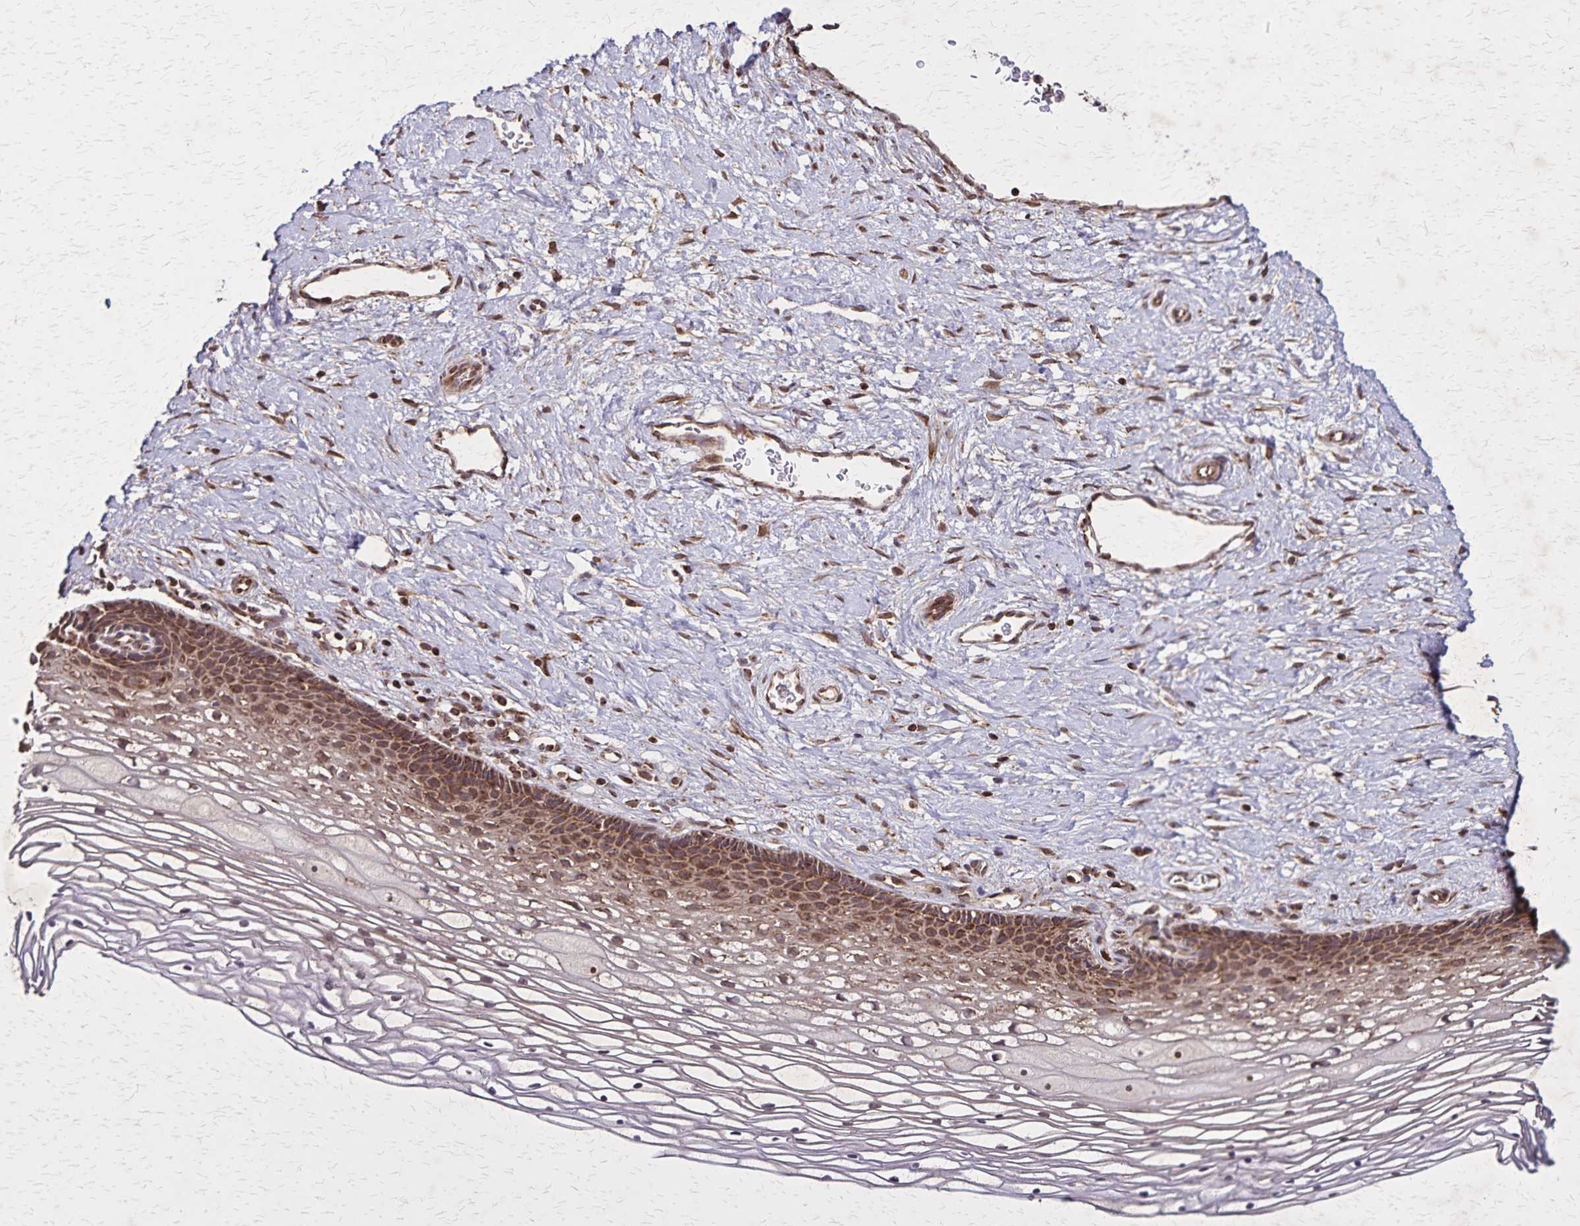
{"staining": {"intensity": "moderate", "quantity": ">75%", "location": "cytoplasmic/membranous"}, "tissue": "cervix", "cell_type": "Glandular cells", "image_type": "normal", "snomed": [{"axis": "morphology", "description": "Normal tissue, NOS"}, {"axis": "topography", "description": "Cervix"}], "caption": "The image exhibits a brown stain indicating the presence of a protein in the cytoplasmic/membranous of glandular cells in cervix.", "gene": "NFS1", "patient": {"sex": "female", "age": 34}}